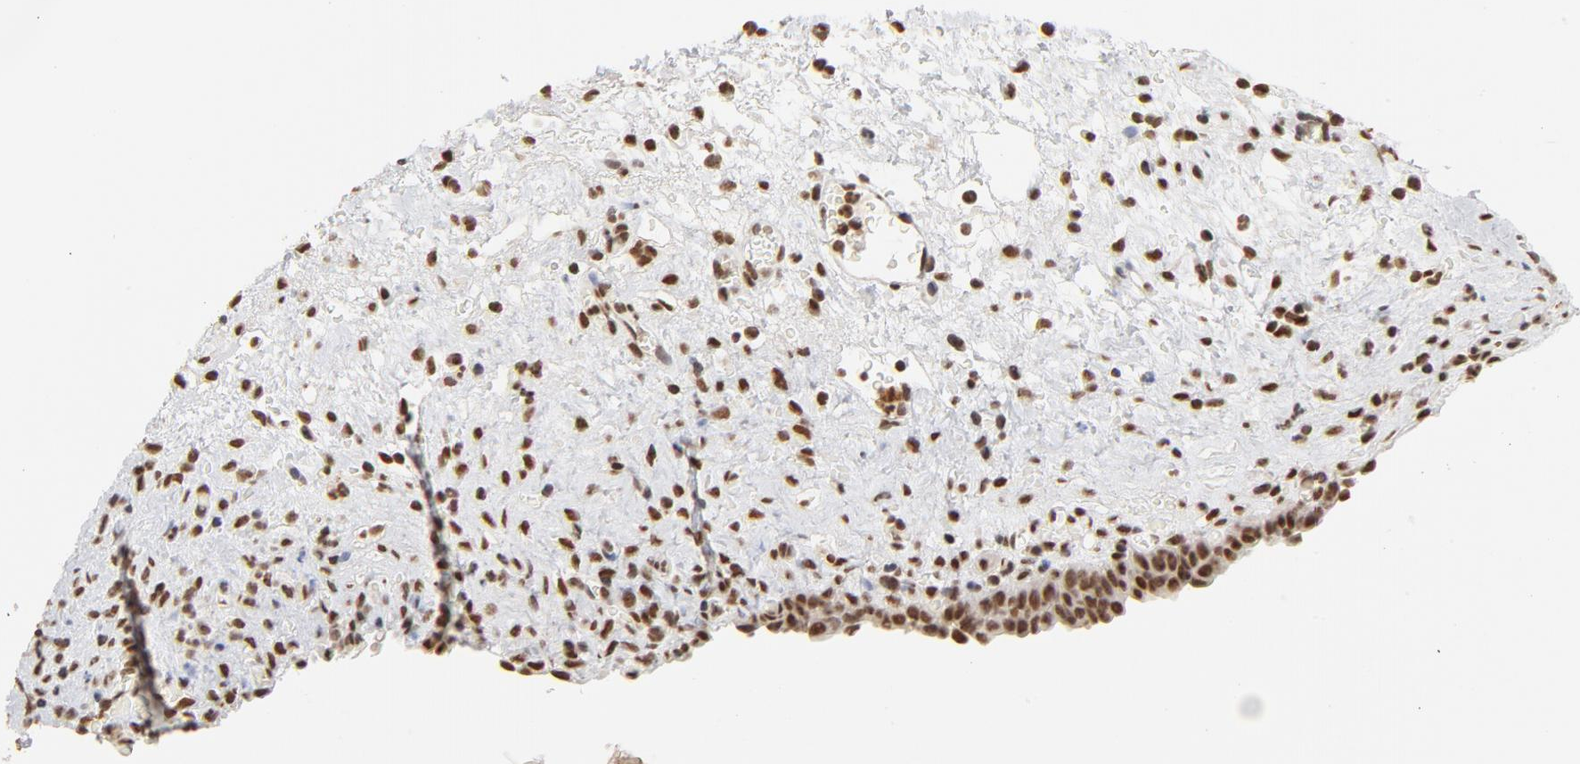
{"staining": {"intensity": "moderate", "quantity": ">75%", "location": "nuclear"}, "tissue": "urinary bladder", "cell_type": "Urothelial cells", "image_type": "normal", "snomed": [{"axis": "morphology", "description": "Normal tissue, NOS"}, {"axis": "morphology", "description": "Dysplasia, NOS"}, {"axis": "topography", "description": "Urinary bladder"}], "caption": "IHC of normal human urinary bladder exhibits medium levels of moderate nuclear positivity in approximately >75% of urothelial cells.", "gene": "TP53BP1", "patient": {"sex": "male", "age": 35}}